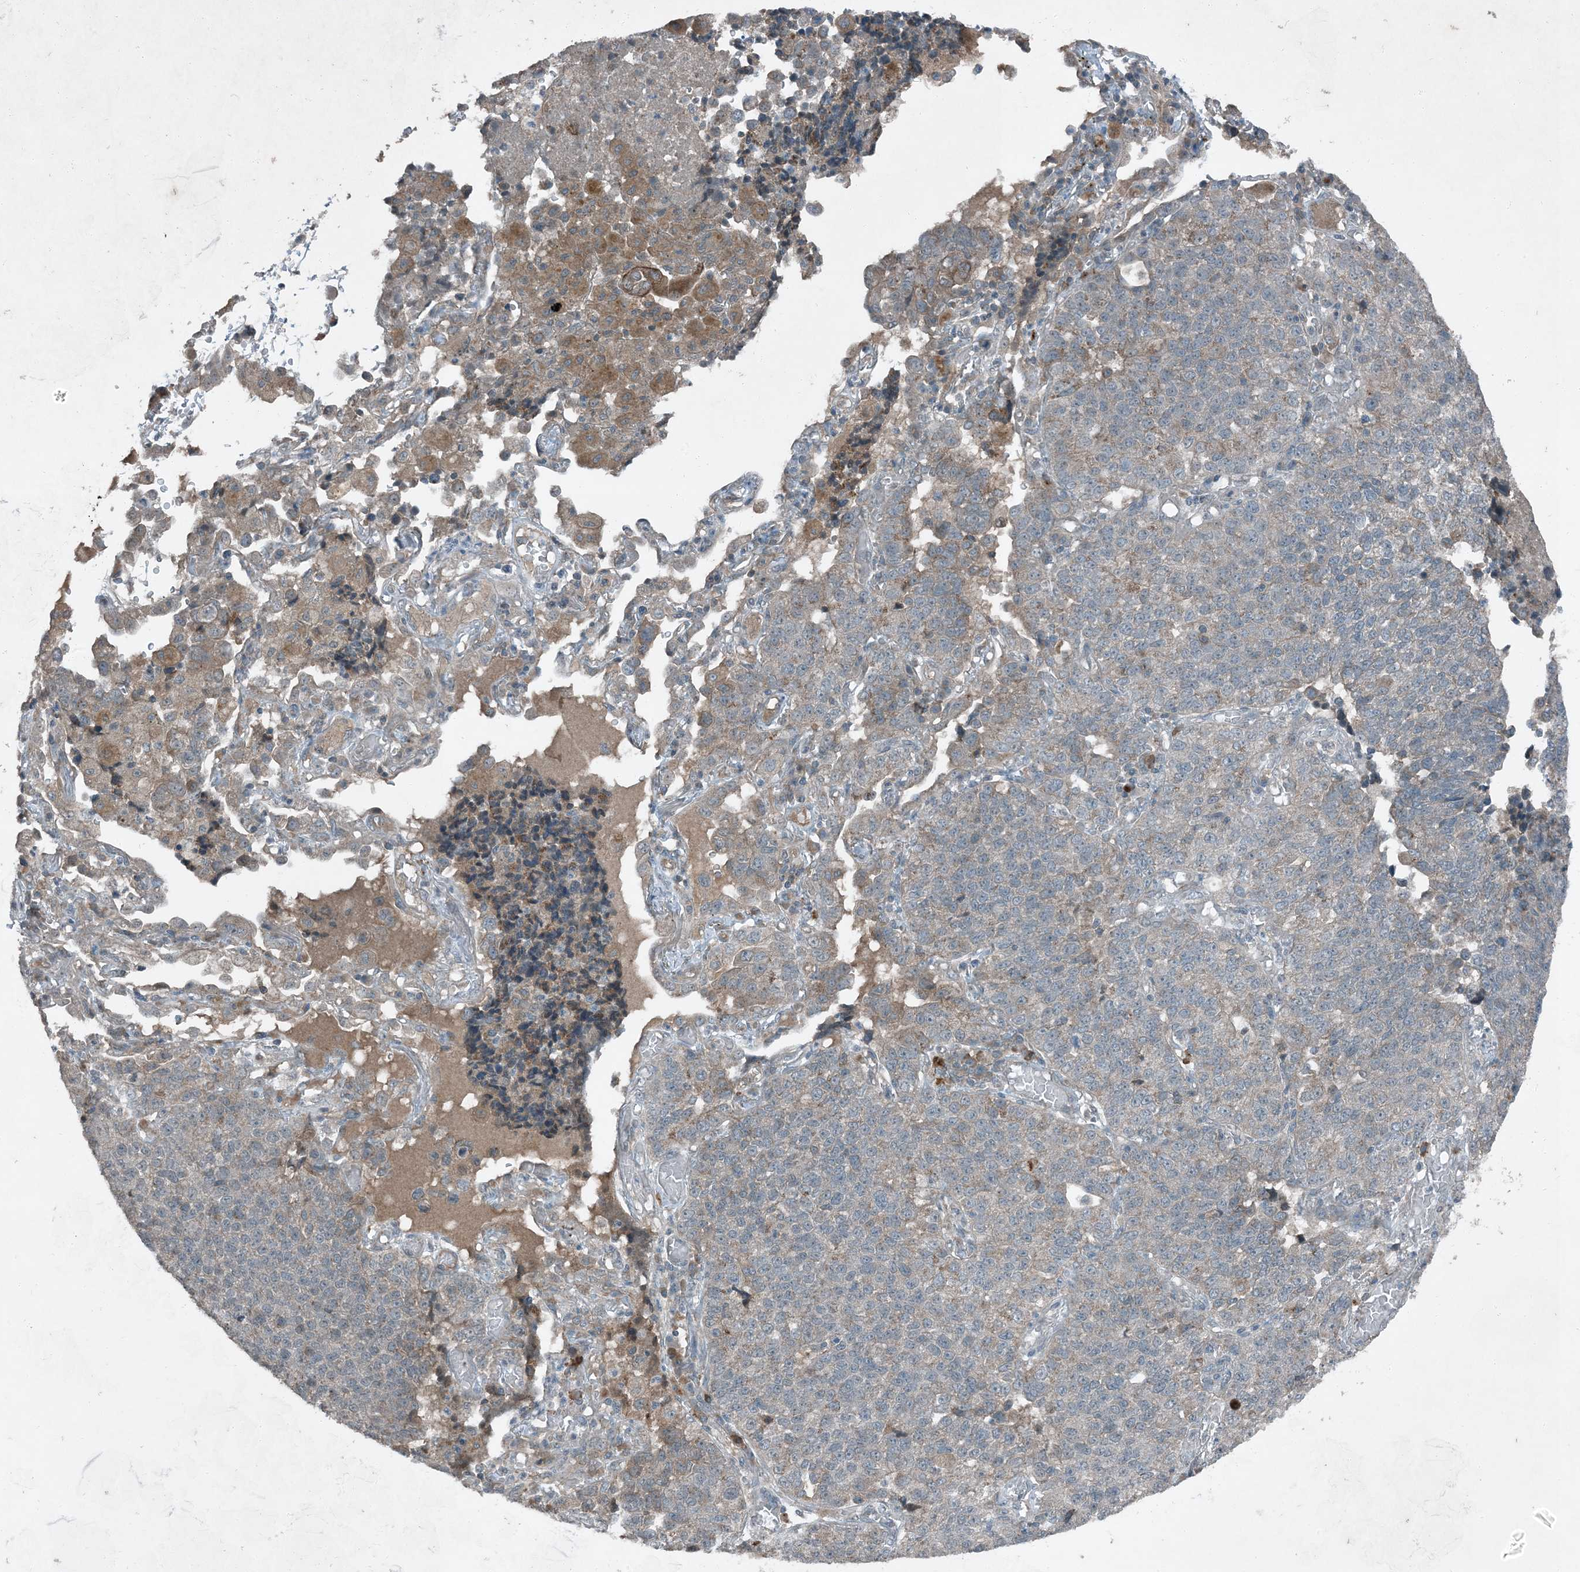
{"staining": {"intensity": "moderate", "quantity": "<25%", "location": "cytoplasmic/membranous"}, "tissue": "lung cancer", "cell_type": "Tumor cells", "image_type": "cancer", "snomed": [{"axis": "morphology", "description": "Adenocarcinoma, NOS"}, {"axis": "topography", "description": "Lung"}], "caption": "This photomicrograph reveals immunohistochemistry staining of human lung cancer, with low moderate cytoplasmic/membranous positivity in approximately <25% of tumor cells.", "gene": "MDN1", "patient": {"sex": "male", "age": 49}}